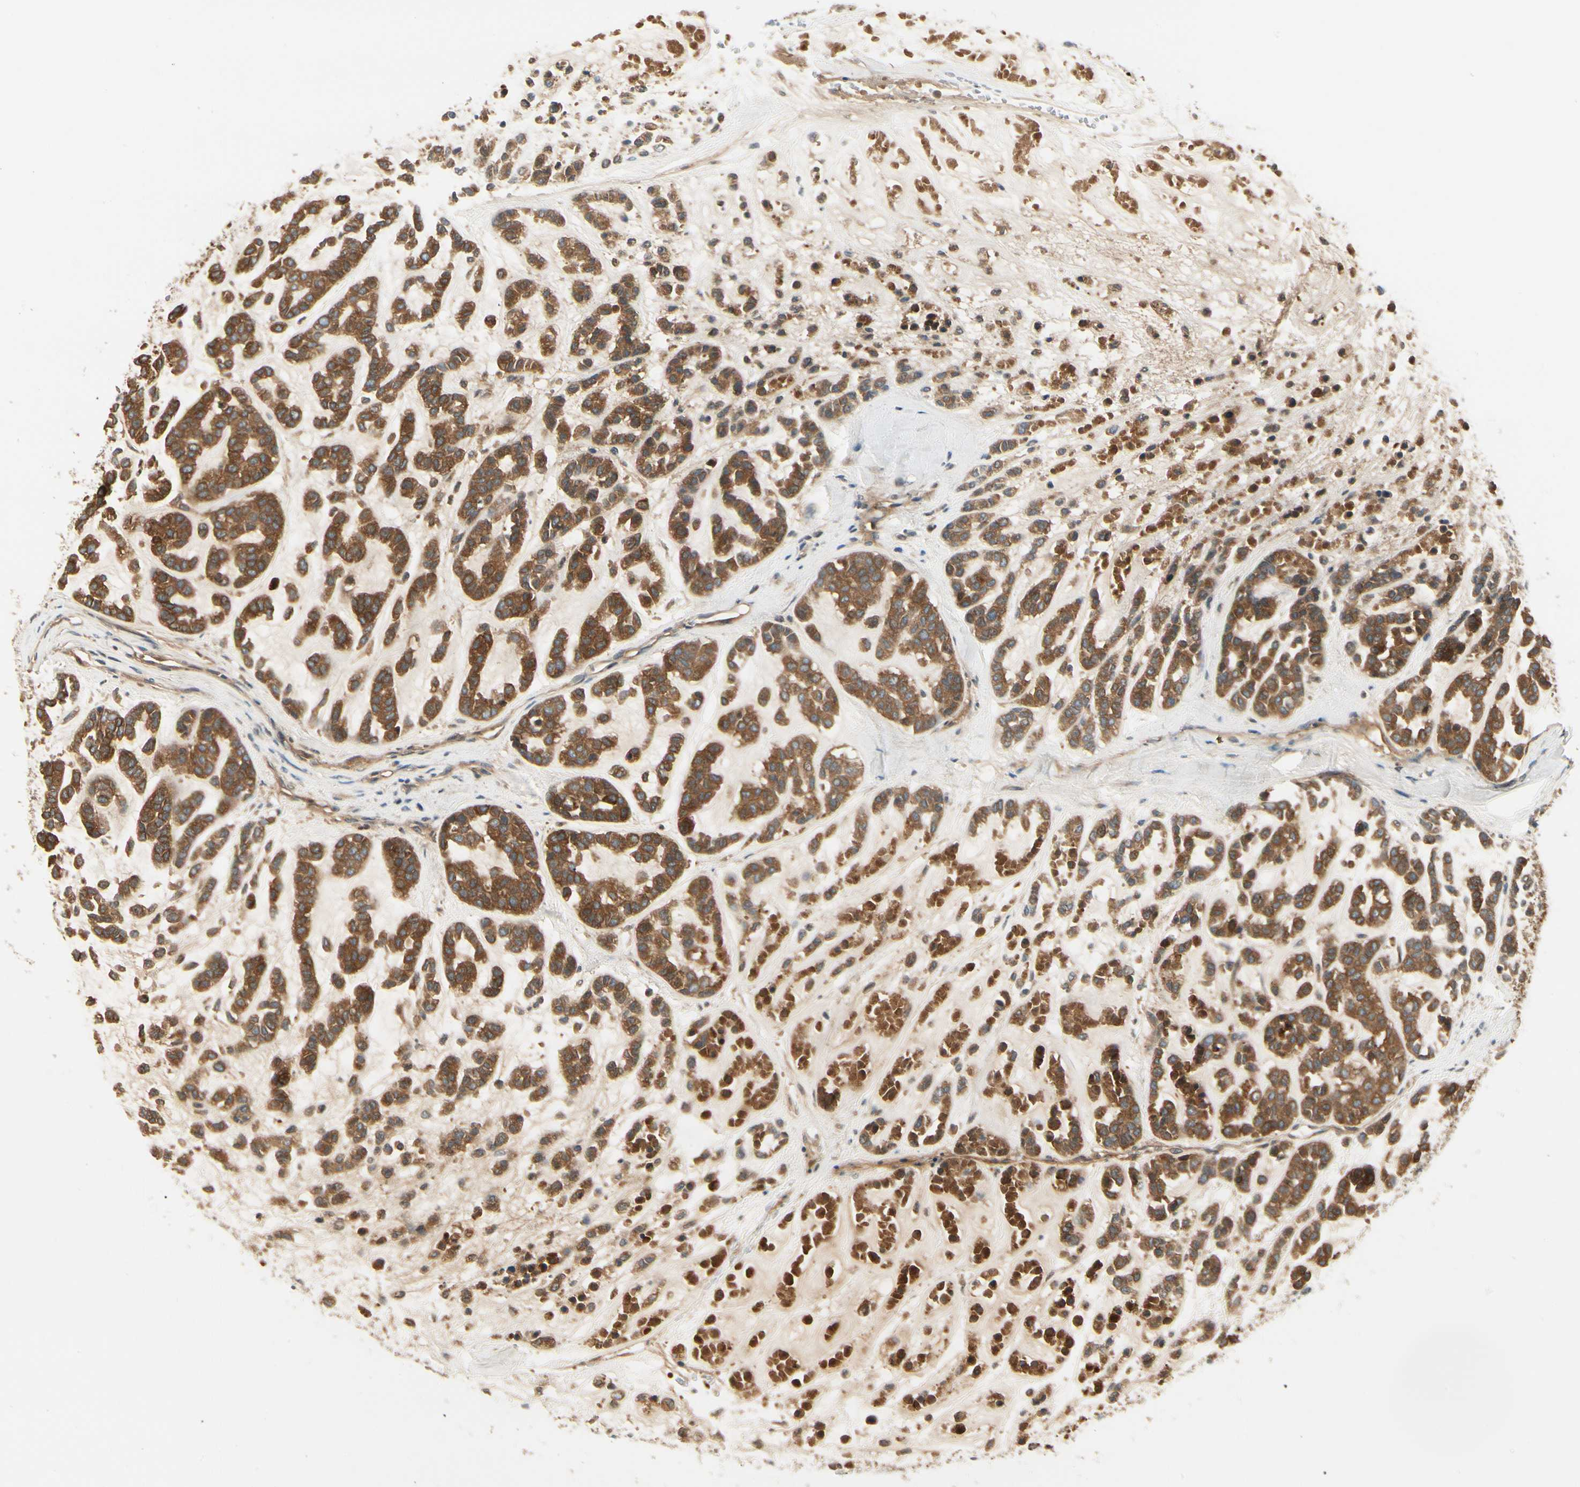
{"staining": {"intensity": "strong", "quantity": ">75%", "location": "cytoplasmic/membranous"}, "tissue": "head and neck cancer", "cell_type": "Tumor cells", "image_type": "cancer", "snomed": [{"axis": "morphology", "description": "Adenocarcinoma, NOS"}, {"axis": "morphology", "description": "Adenoma, NOS"}, {"axis": "topography", "description": "Head-Neck"}], "caption": "Tumor cells show strong cytoplasmic/membranous expression in approximately >75% of cells in adenoma (head and neck). (IHC, brightfield microscopy, high magnification).", "gene": "EPHB3", "patient": {"sex": "female", "age": 55}}